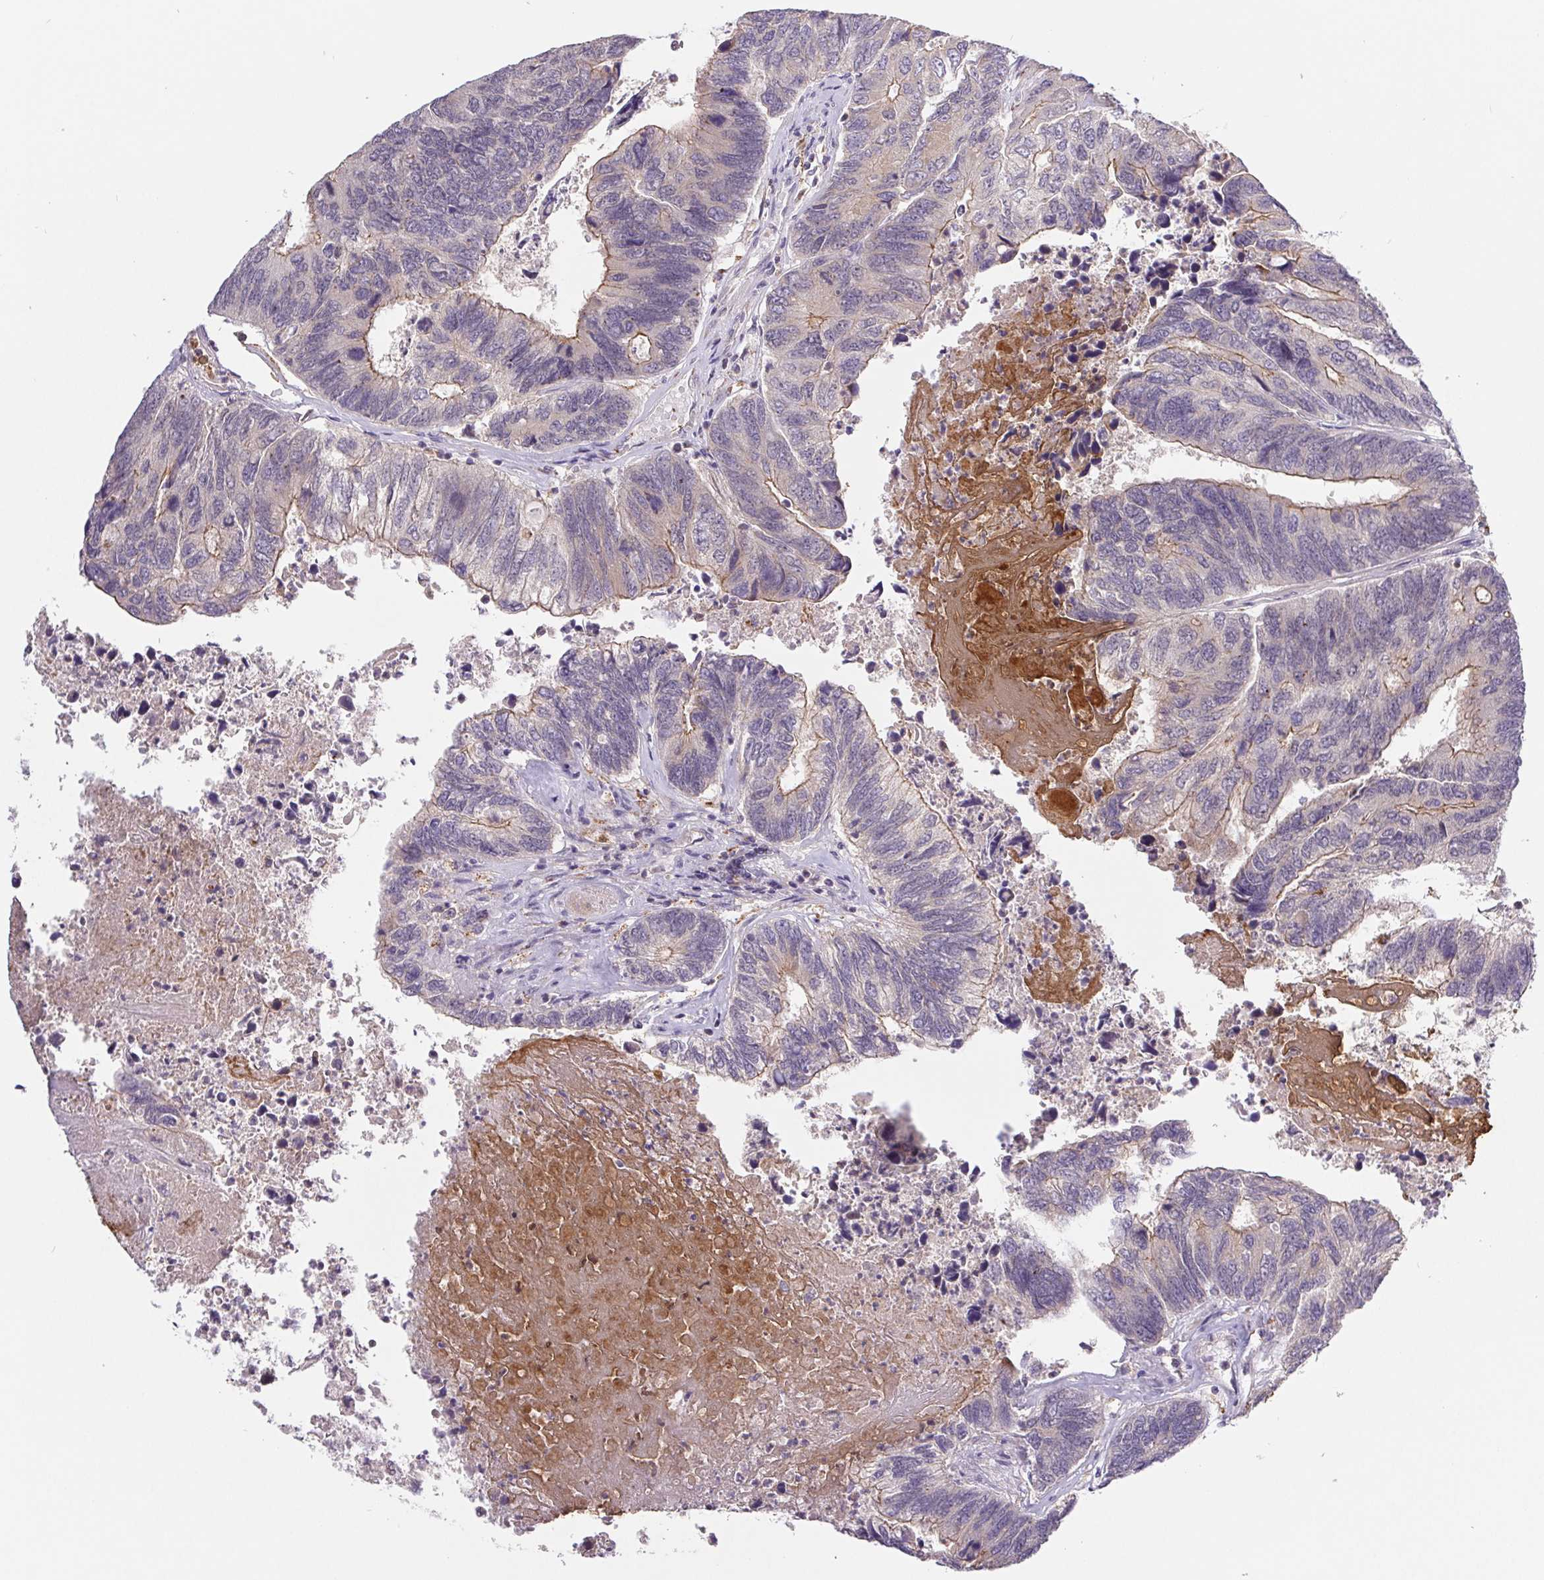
{"staining": {"intensity": "weak", "quantity": "25%-75%", "location": "cytoplasmic/membranous"}, "tissue": "colorectal cancer", "cell_type": "Tumor cells", "image_type": "cancer", "snomed": [{"axis": "morphology", "description": "Adenocarcinoma, NOS"}, {"axis": "topography", "description": "Colon"}], "caption": "This photomicrograph shows immunohistochemistry staining of human colorectal cancer (adenocarcinoma), with low weak cytoplasmic/membranous staining in approximately 25%-75% of tumor cells.", "gene": "EMC6", "patient": {"sex": "female", "age": 67}}